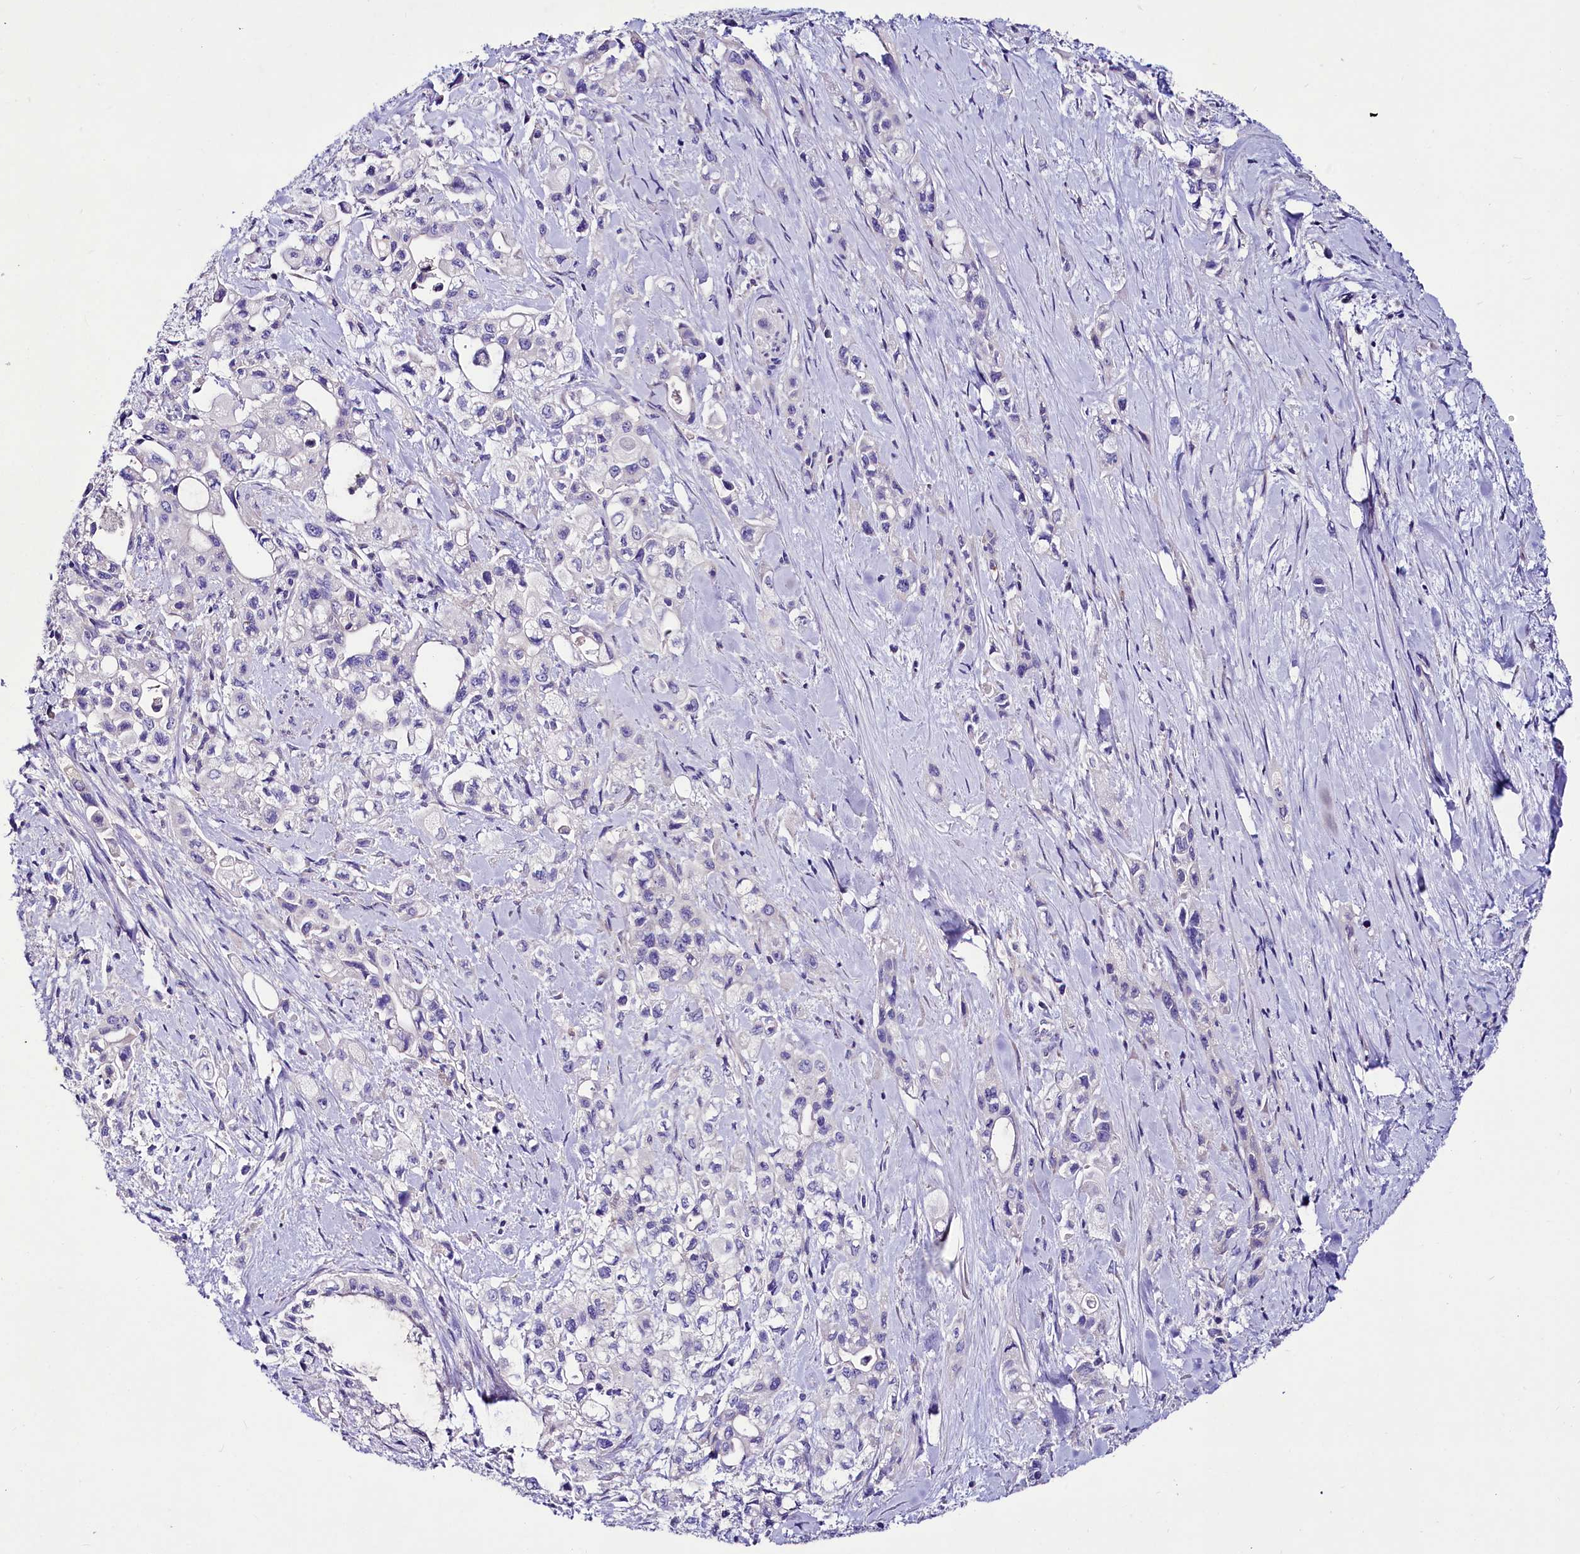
{"staining": {"intensity": "negative", "quantity": "none", "location": "none"}, "tissue": "pancreatic cancer", "cell_type": "Tumor cells", "image_type": "cancer", "snomed": [{"axis": "morphology", "description": "Adenocarcinoma, NOS"}, {"axis": "topography", "description": "Pancreas"}], "caption": "IHC of human adenocarcinoma (pancreatic) reveals no staining in tumor cells.", "gene": "ABHD5", "patient": {"sex": "female", "age": 66}}